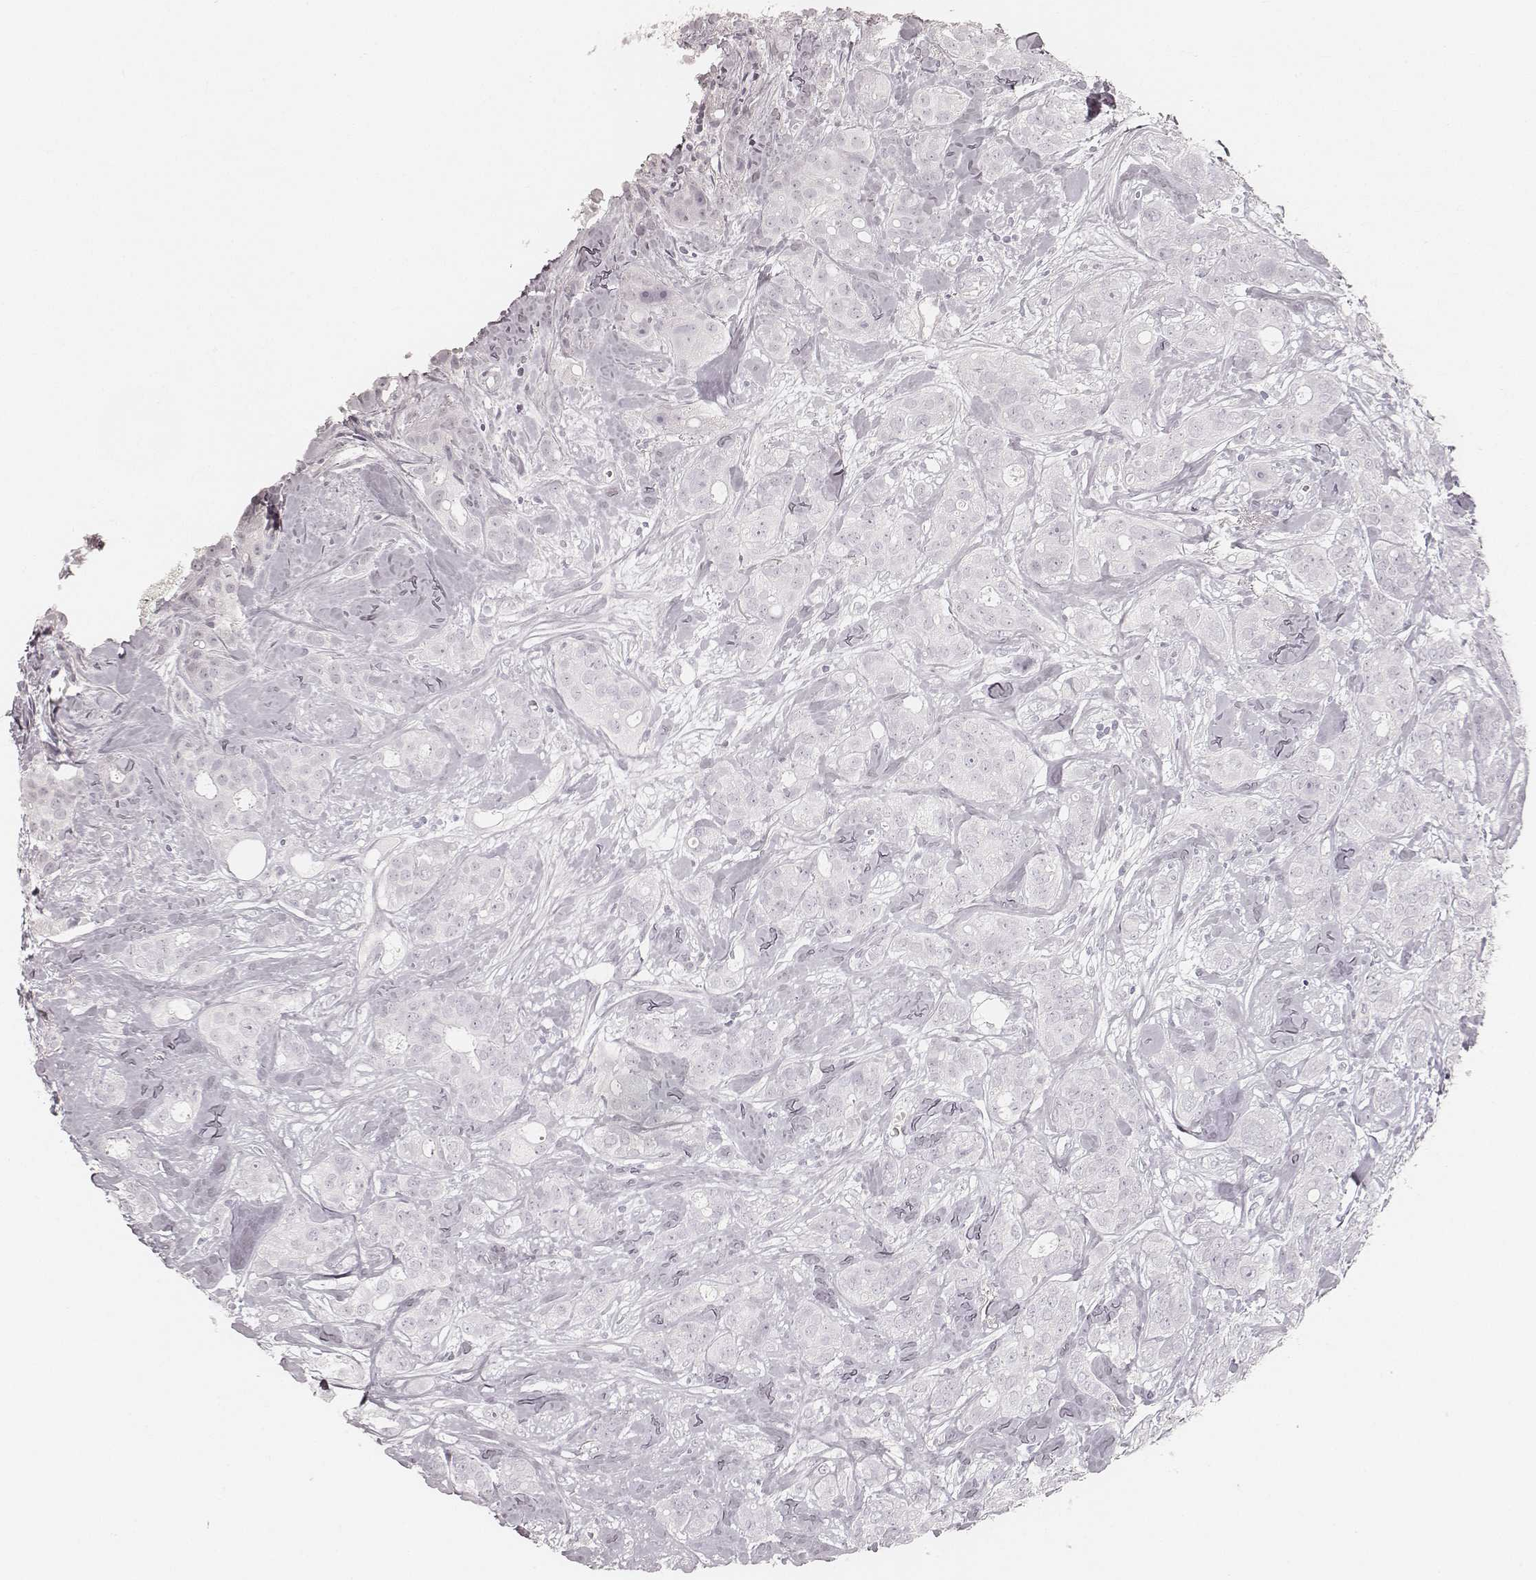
{"staining": {"intensity": "negative", "quantity": "none", "location": "none"}, "tissue": "breast cancer", "cell_type": "Tumor cells", "image_type": "cancer", "snomed": [{"axis": "morphology", "description": "Duct carcinoma"}, {"axis": "topography", "description": "Breast"}], "caption": "Immunohistochemistry (IHC) histopathology image of human breast invasive ductal carcinoma stained for a protein (brown), which reveals no positivity in tumor cells.", "gene": "KRT72", "patient": {"sex": "female", "age": 43}}